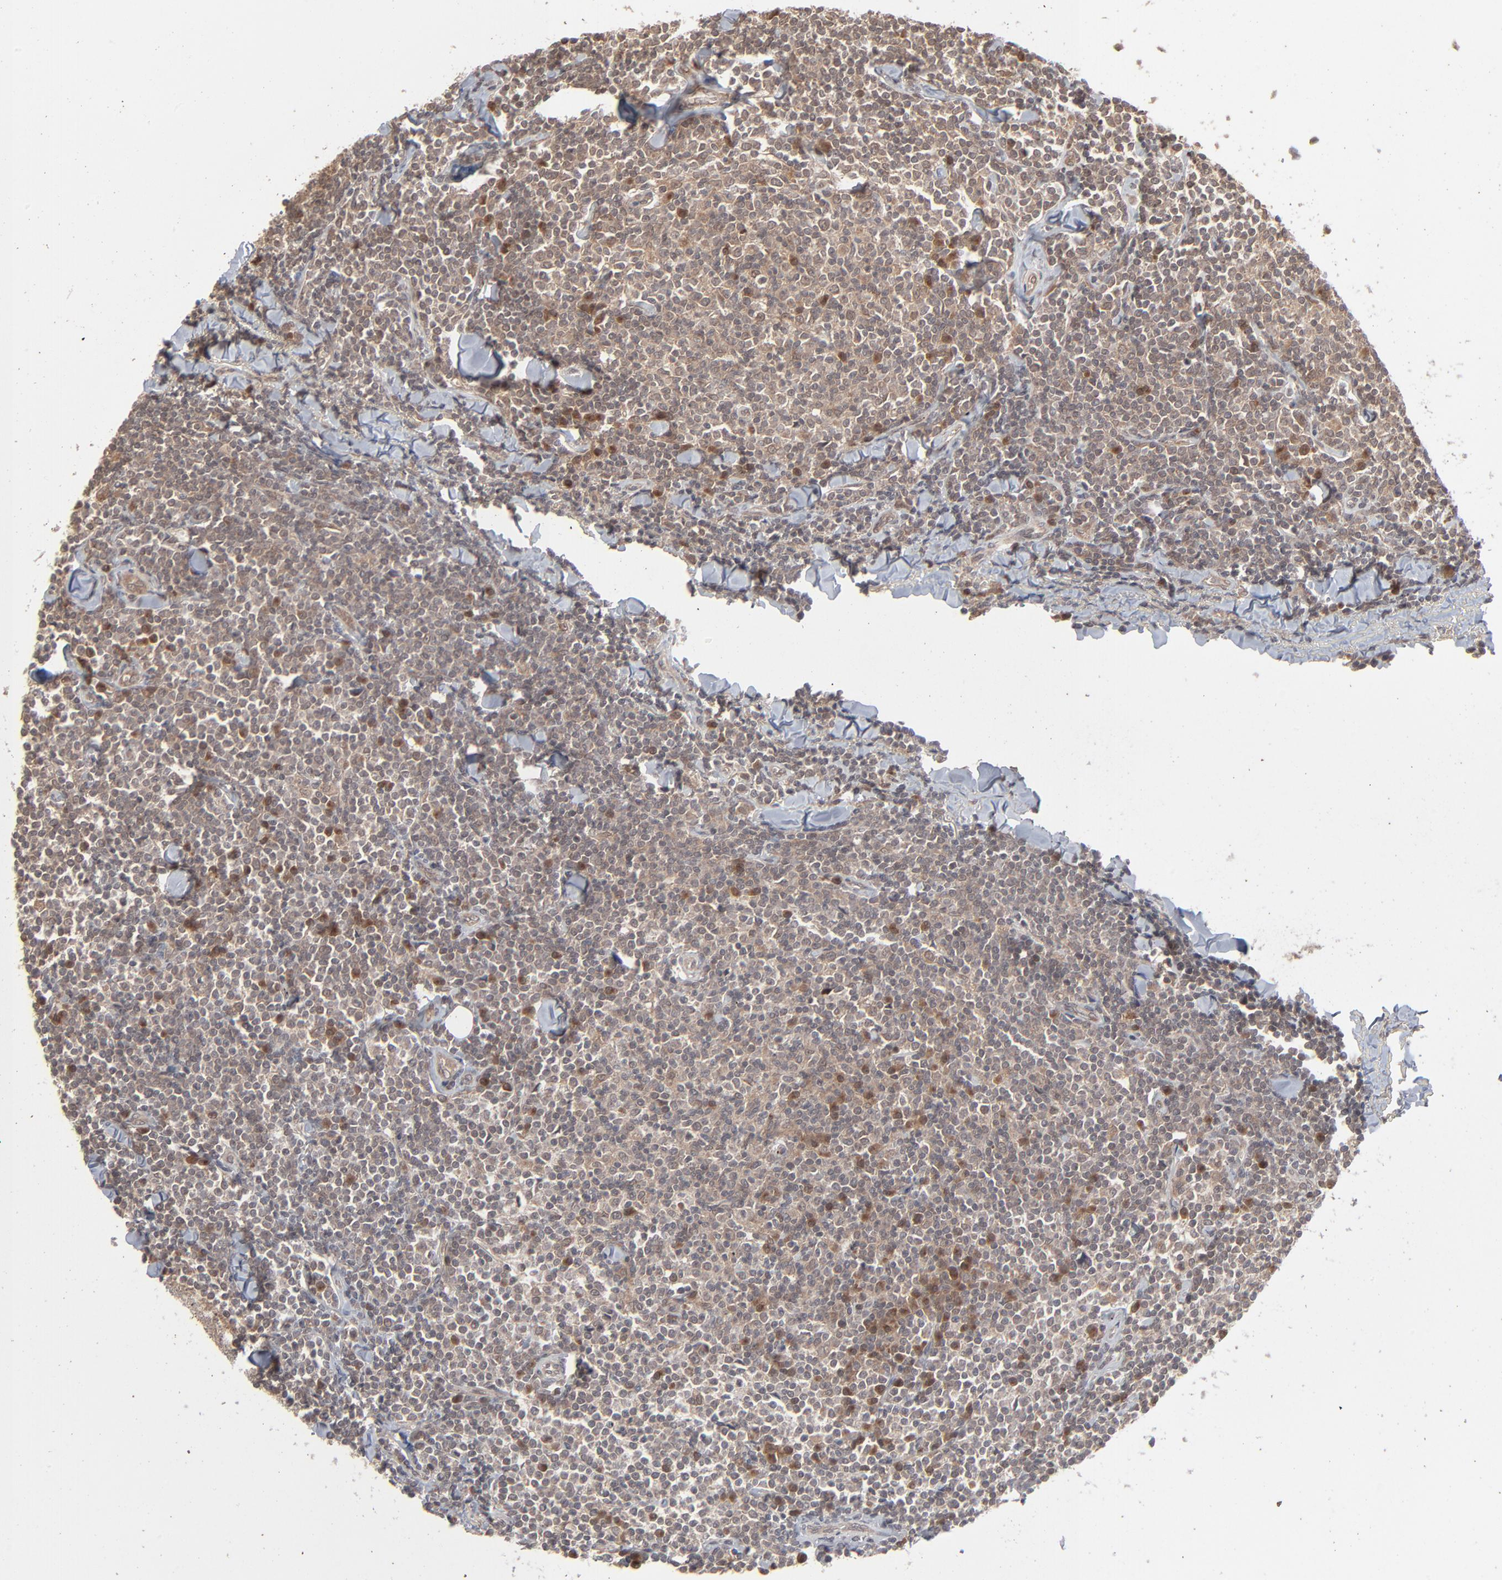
{"staining": {"intensity": "strong", "quantity": "<25%", "location": "cytoplasmic/membranous"}, "tissue": "lymphoma", "cell_type": "Tumor cells", "image_type": "cancer", "snomed": [{"axis": "morphology", "description": "Malignant lymphoma, non-Hodgkin's type, Low grade"}, {"axis": "topography", "description": "Soft tissue"}], "caption": "The photomicrograph demonstrates a brown stain indicating the presence of a protein in the cytoplasmic/membranous of tumor cells in lymphoma.", "gene": "SCFD1", "patient": {"sex": "male", "age": 92}}